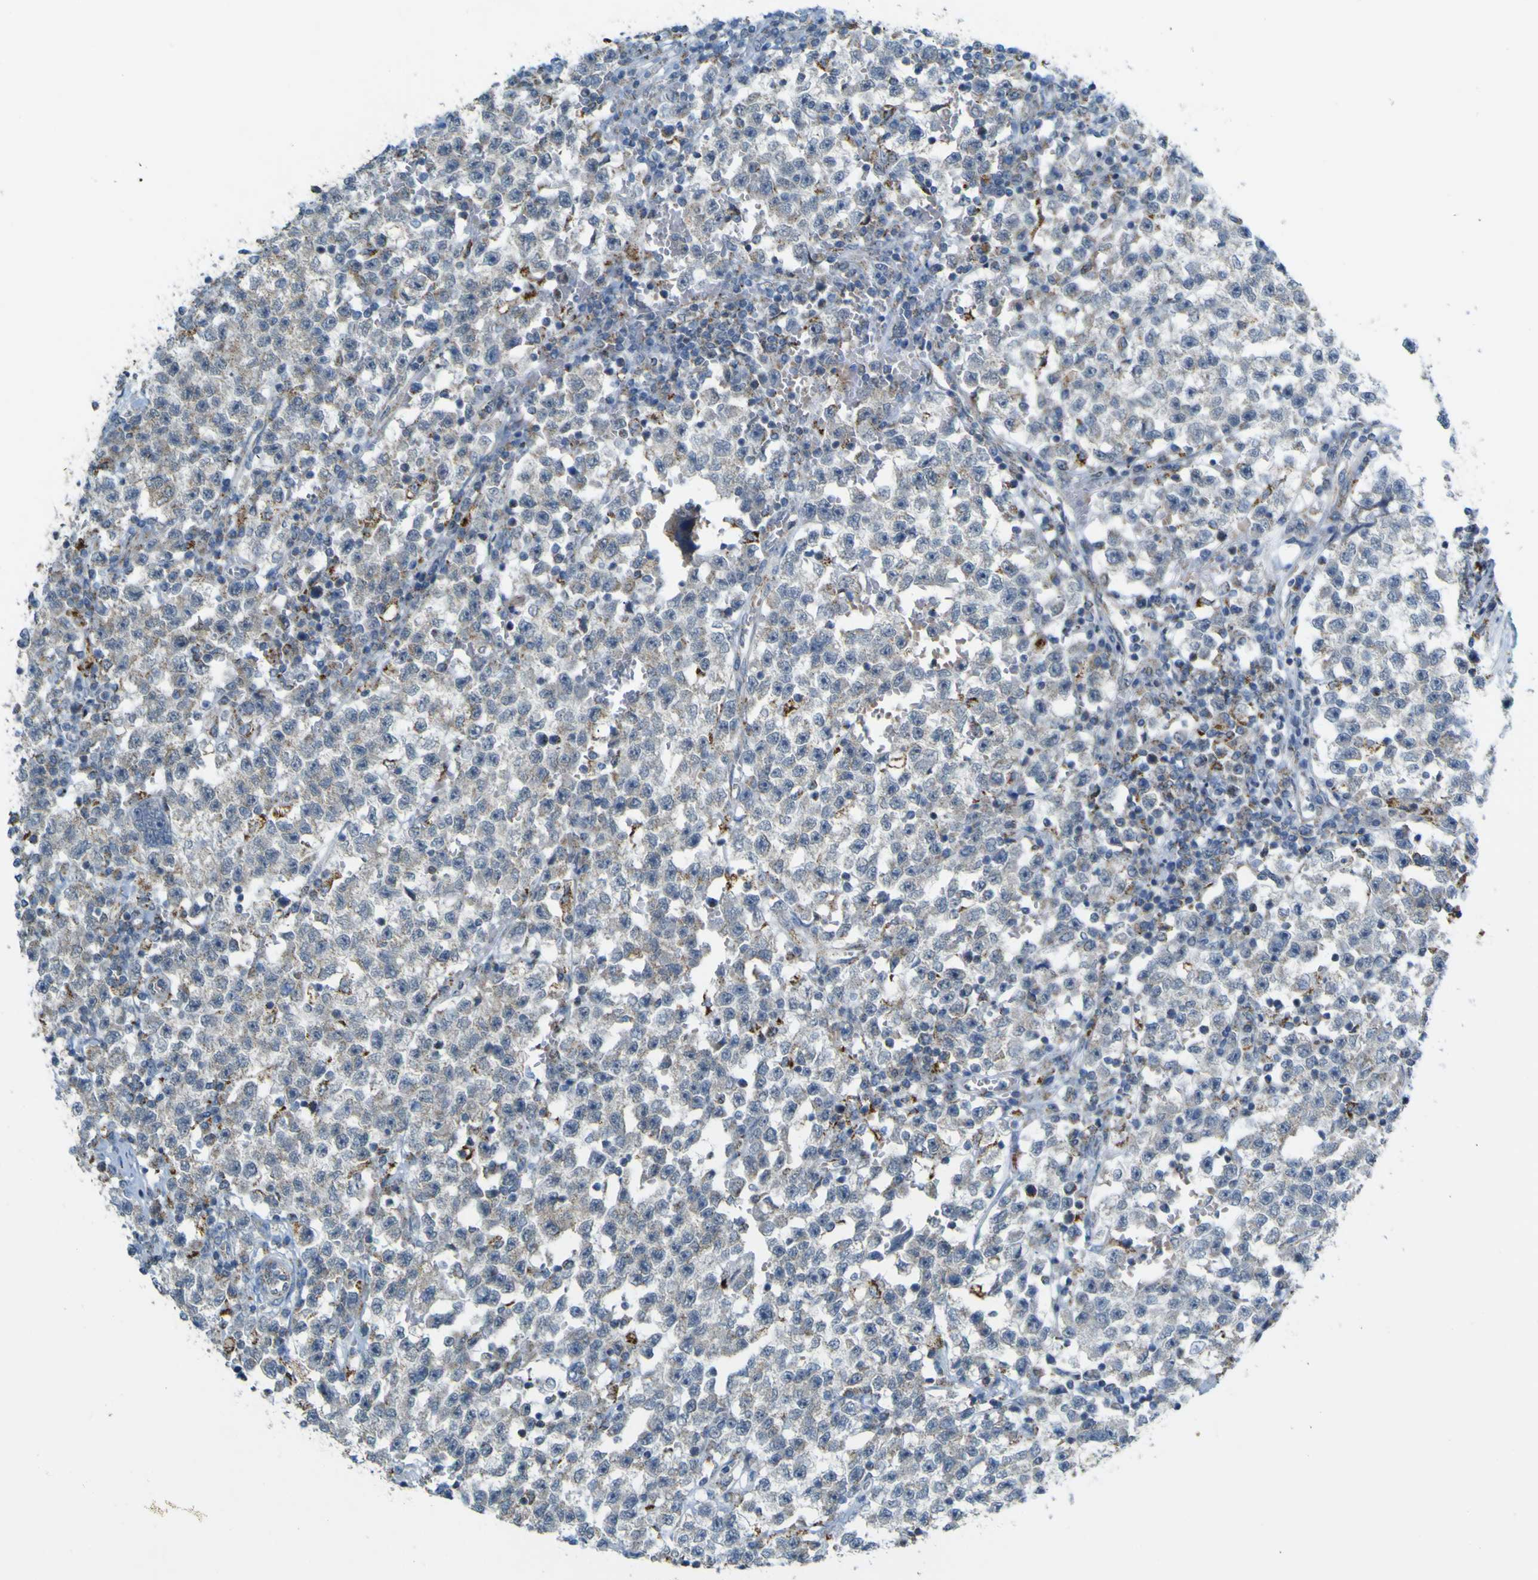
{"staining": {"intensity": "negative", "quantity": "none", "location": "none"}, "tissue": "testis cancer", "cell_type": "Tumor cells", "image_type": "cancer", "snomed": [{"axis": "morphology", "description": "Seminoma, NOS"}, {"axis": "topography", "description": "Testis"}], "caption": "DAB immunohistochemical staining of testis cancer (seminoma) shows no significant staining in tumor cells.", "gene": "ACBD5", "patient": {"sex": "male", "age": 22}}